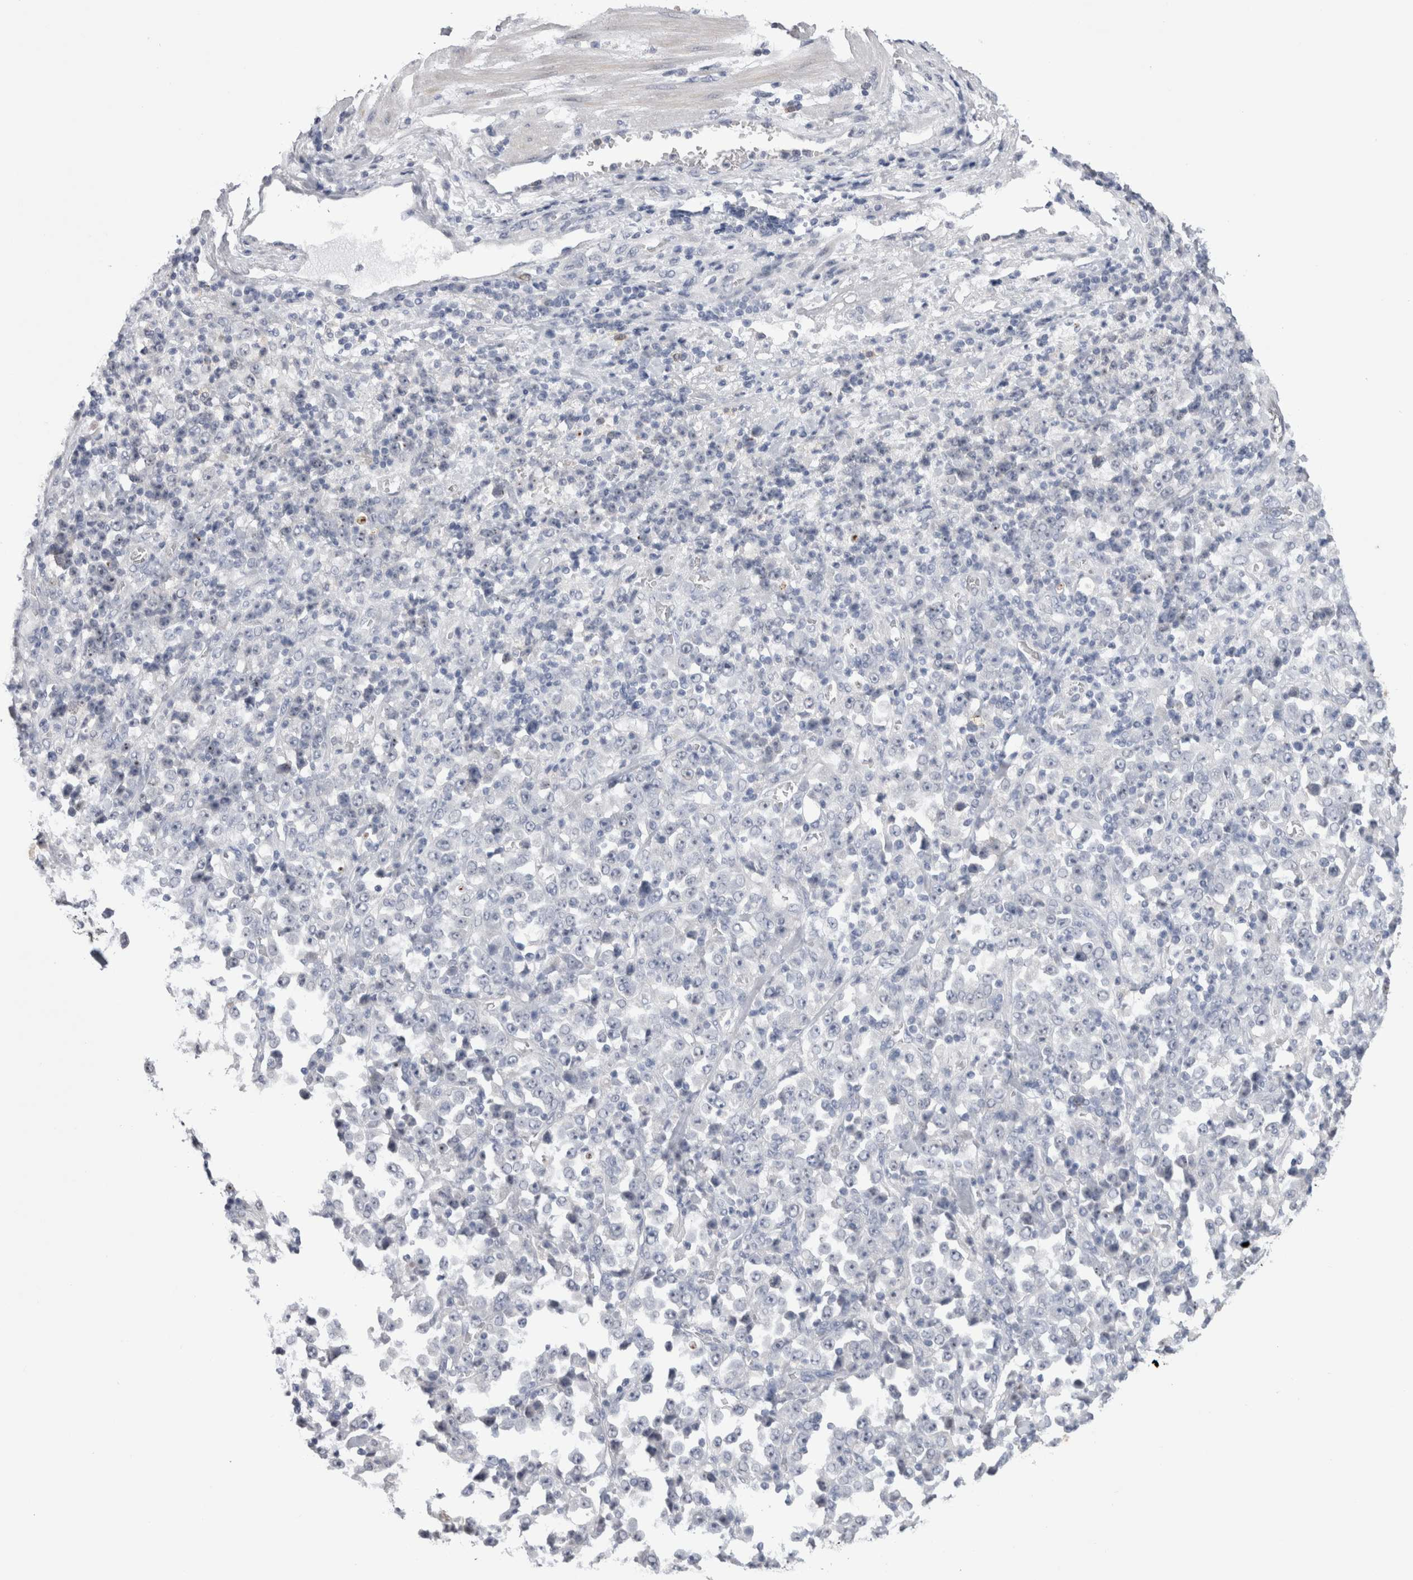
{"staining": {"intensity": "negative", "quantity": "none", "location": "none"}, "tissue": "stomach cancer", "cell_type": "Tumor cells", "image_type": "cancer", "snomed": [{"axis": "morphology", "description": "Normal tissue, NOS"}, {"axis": "morphology", "description": "Adenocarcinoma, NOS"}, {"axis": "topography", "description": "Stomach, upper"}, {"axis": "topography", "description": "Stomach"}], "caption": "Human stomach adenocarcinoma stained for a protein using immunohistochemistry demonstrates no positivity in tumor cells.", "gene": "PWP2", "patient": {"sex": "male", "age": 59}}